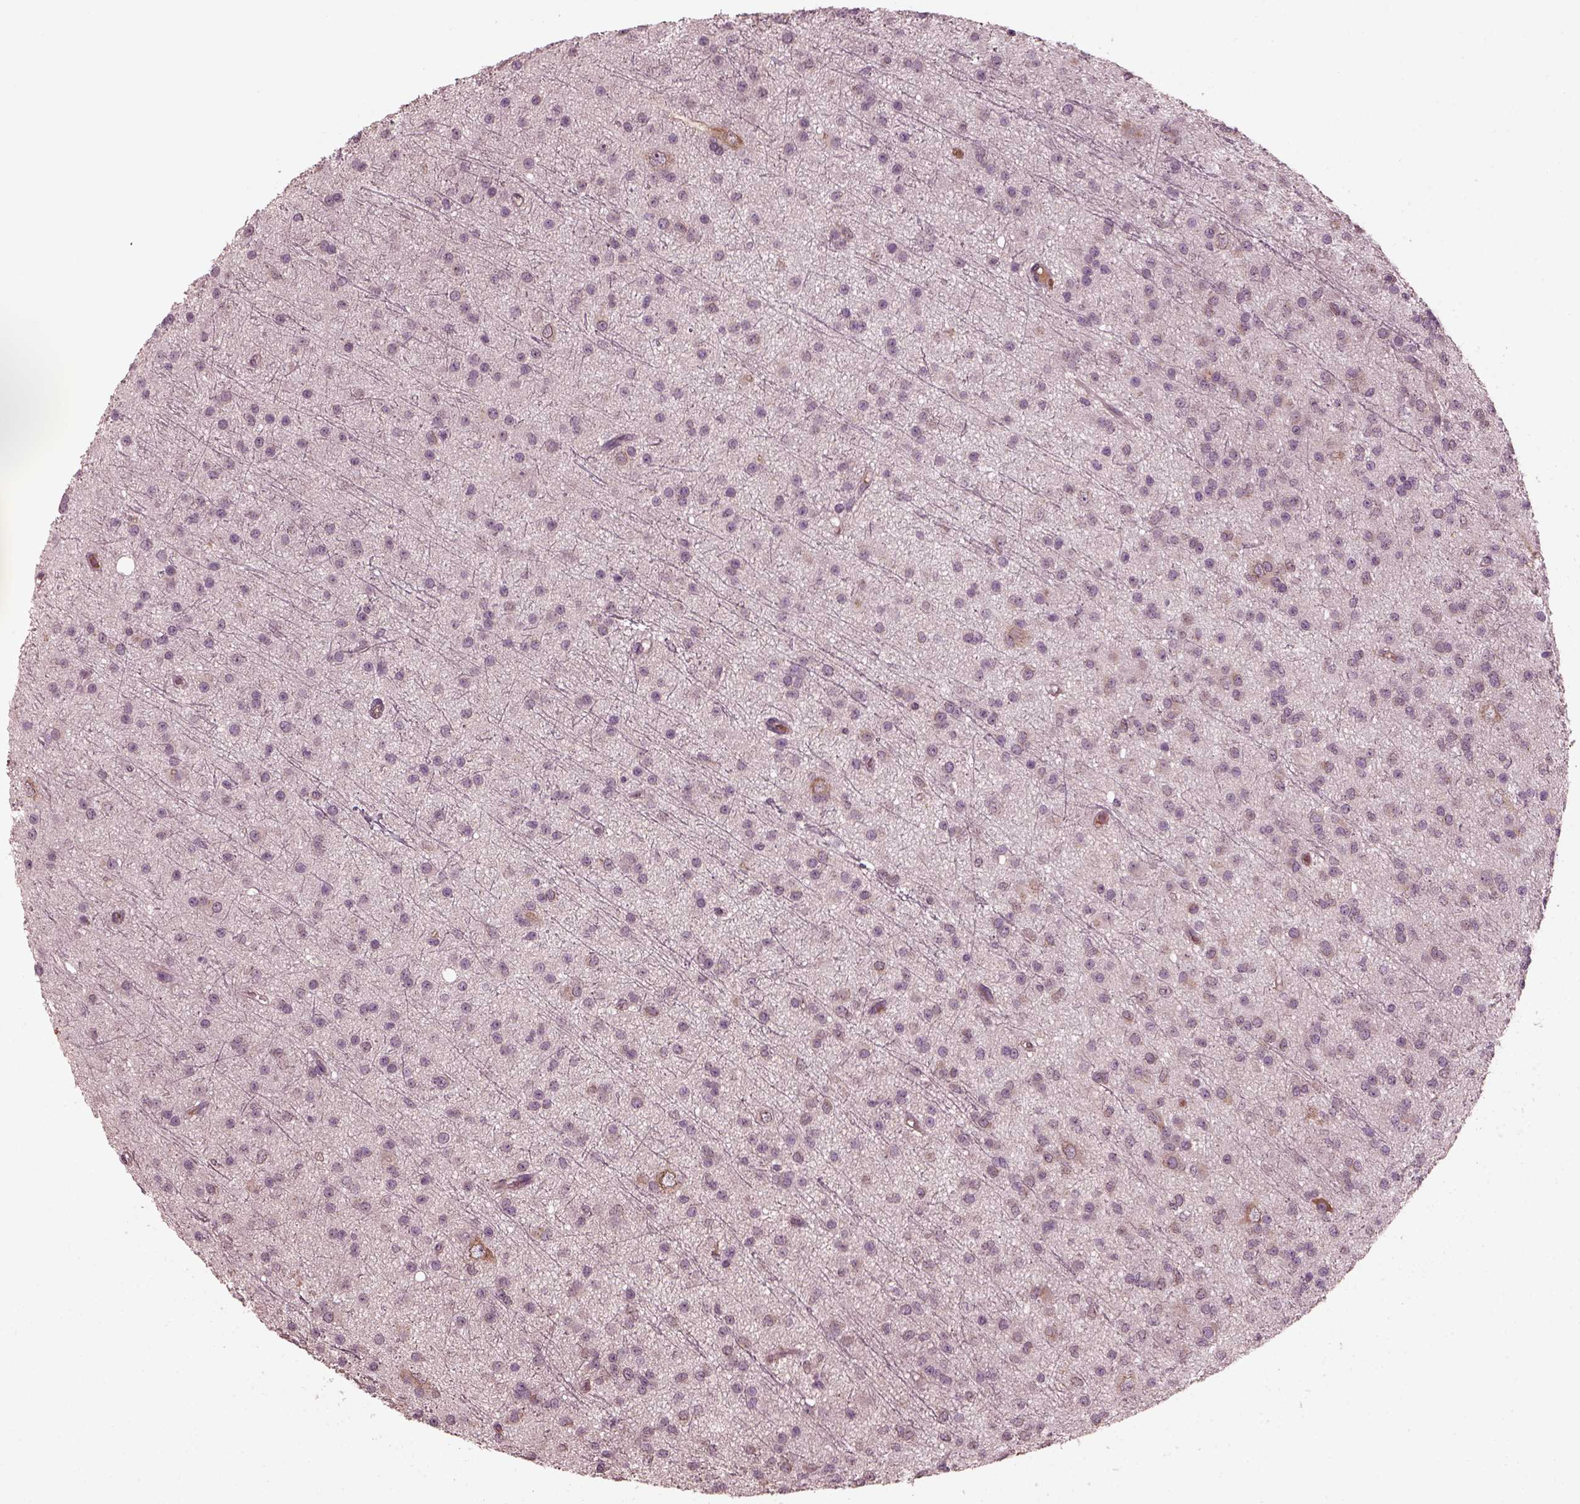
{"staining": {"intensity": "negative", "quantity": "none", "location": "none"}, "tissue": "glioma", "cell_type": "Tumor cells", "image_type": "cancer", "snomed": [{"axis": "morphology", "description": "Glioma, malignant, Low grade"}, {"axis": "topography", "description": "Brain"}], "caption": "IHC histopathology image of neoplastic tissue: human malignant low-grade glioma stained with DAB displays no significant protein staining in tumor cells.", "gene": "PORCN", "patient": {"sex": "male", "age": 27}}